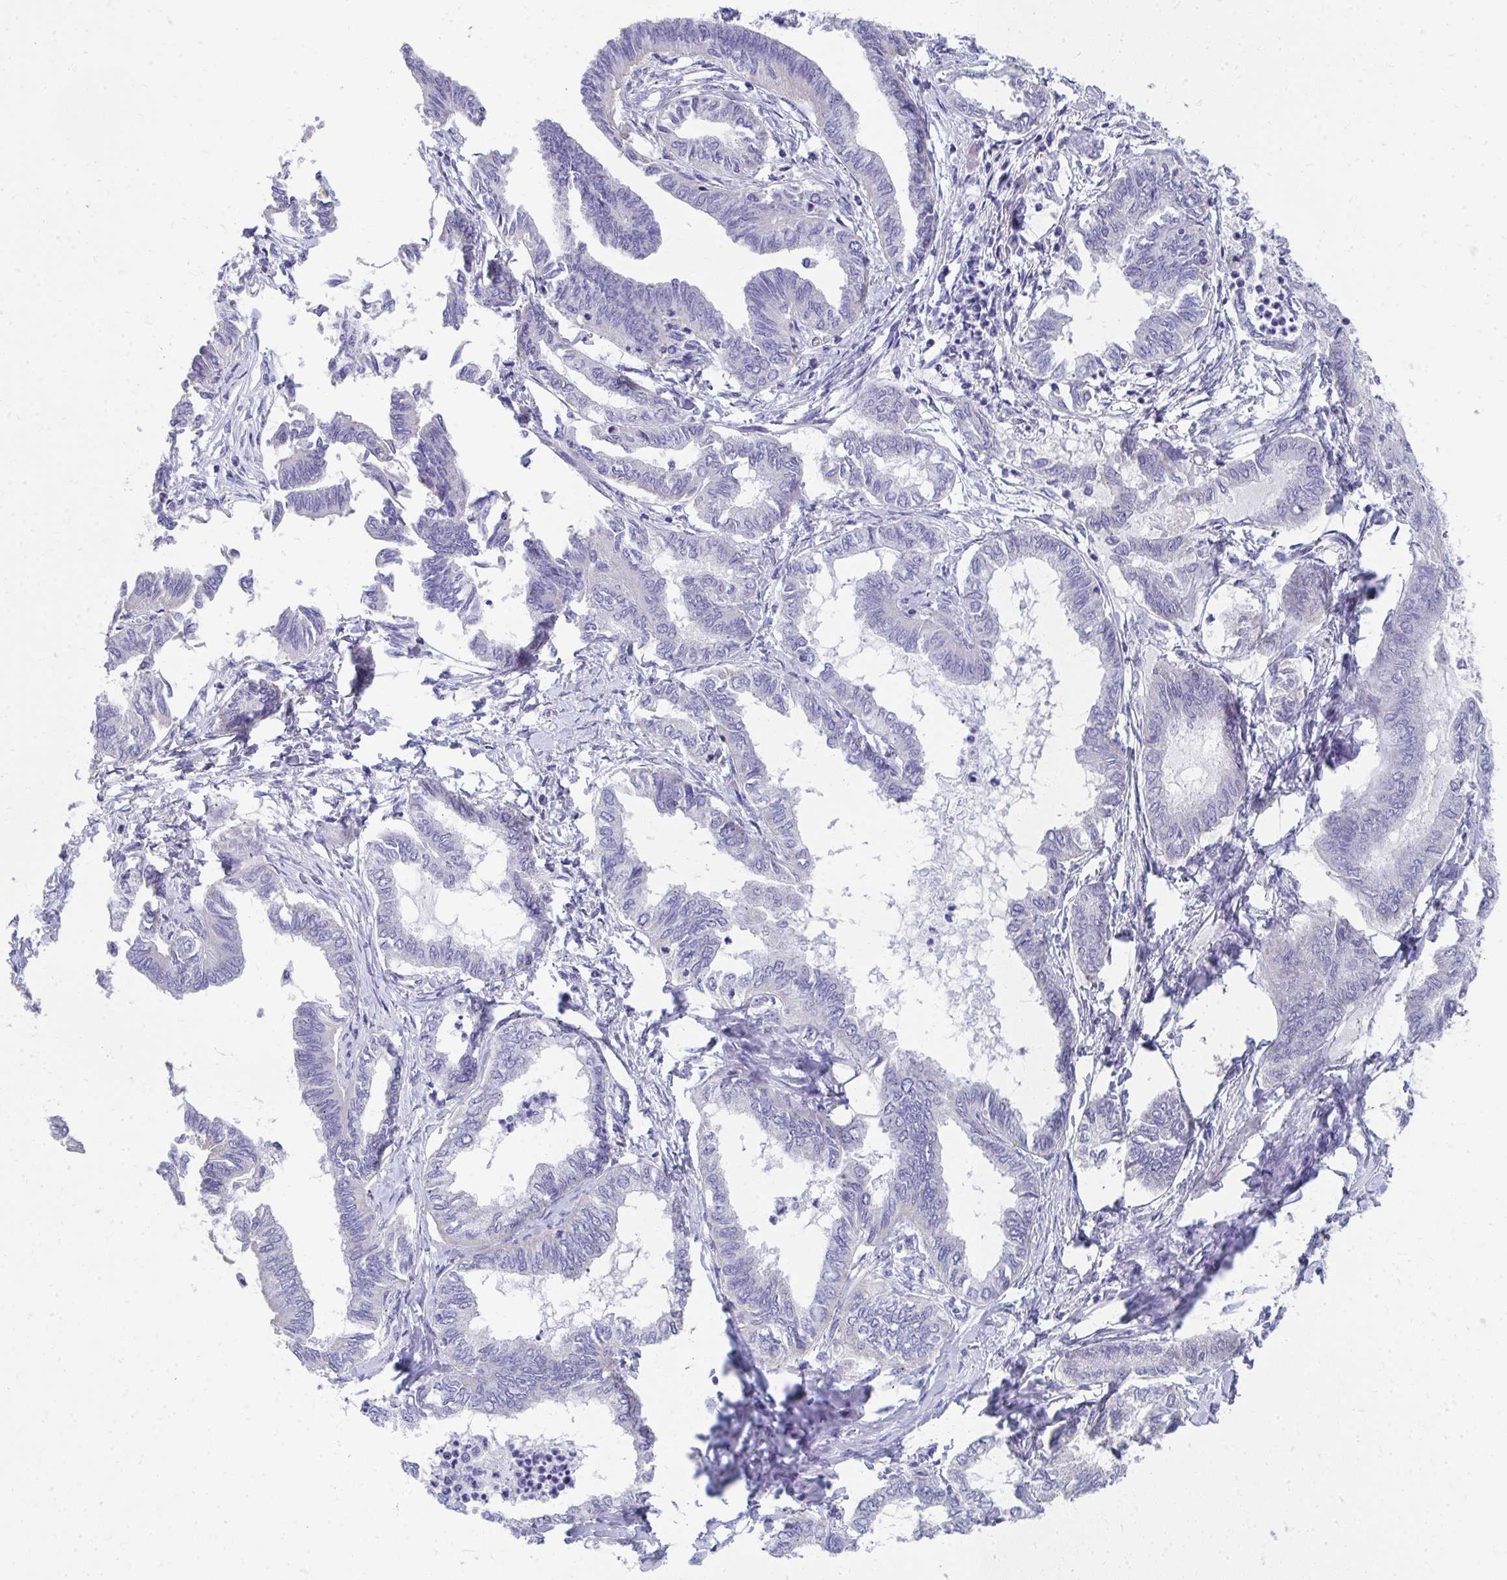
{"staining": {"intensity": "negative", "quantity": "none", "location": "none"}, "tissue": "ovarian cancer", "cell_type": "Tumor cells", "image_type": "cancer", "snomed": [{"axis": "morphology", "description": "Carcinoma, endometroid"}, {"axis": "topography", "description": "Ovary"}], "caption": "Immunohistochemistry of ovarian endometroid carcinoma shows no positivity in tumor cells.", "gene": "TMPRSS2", "patient": {"sex": "female", "age": 70}}